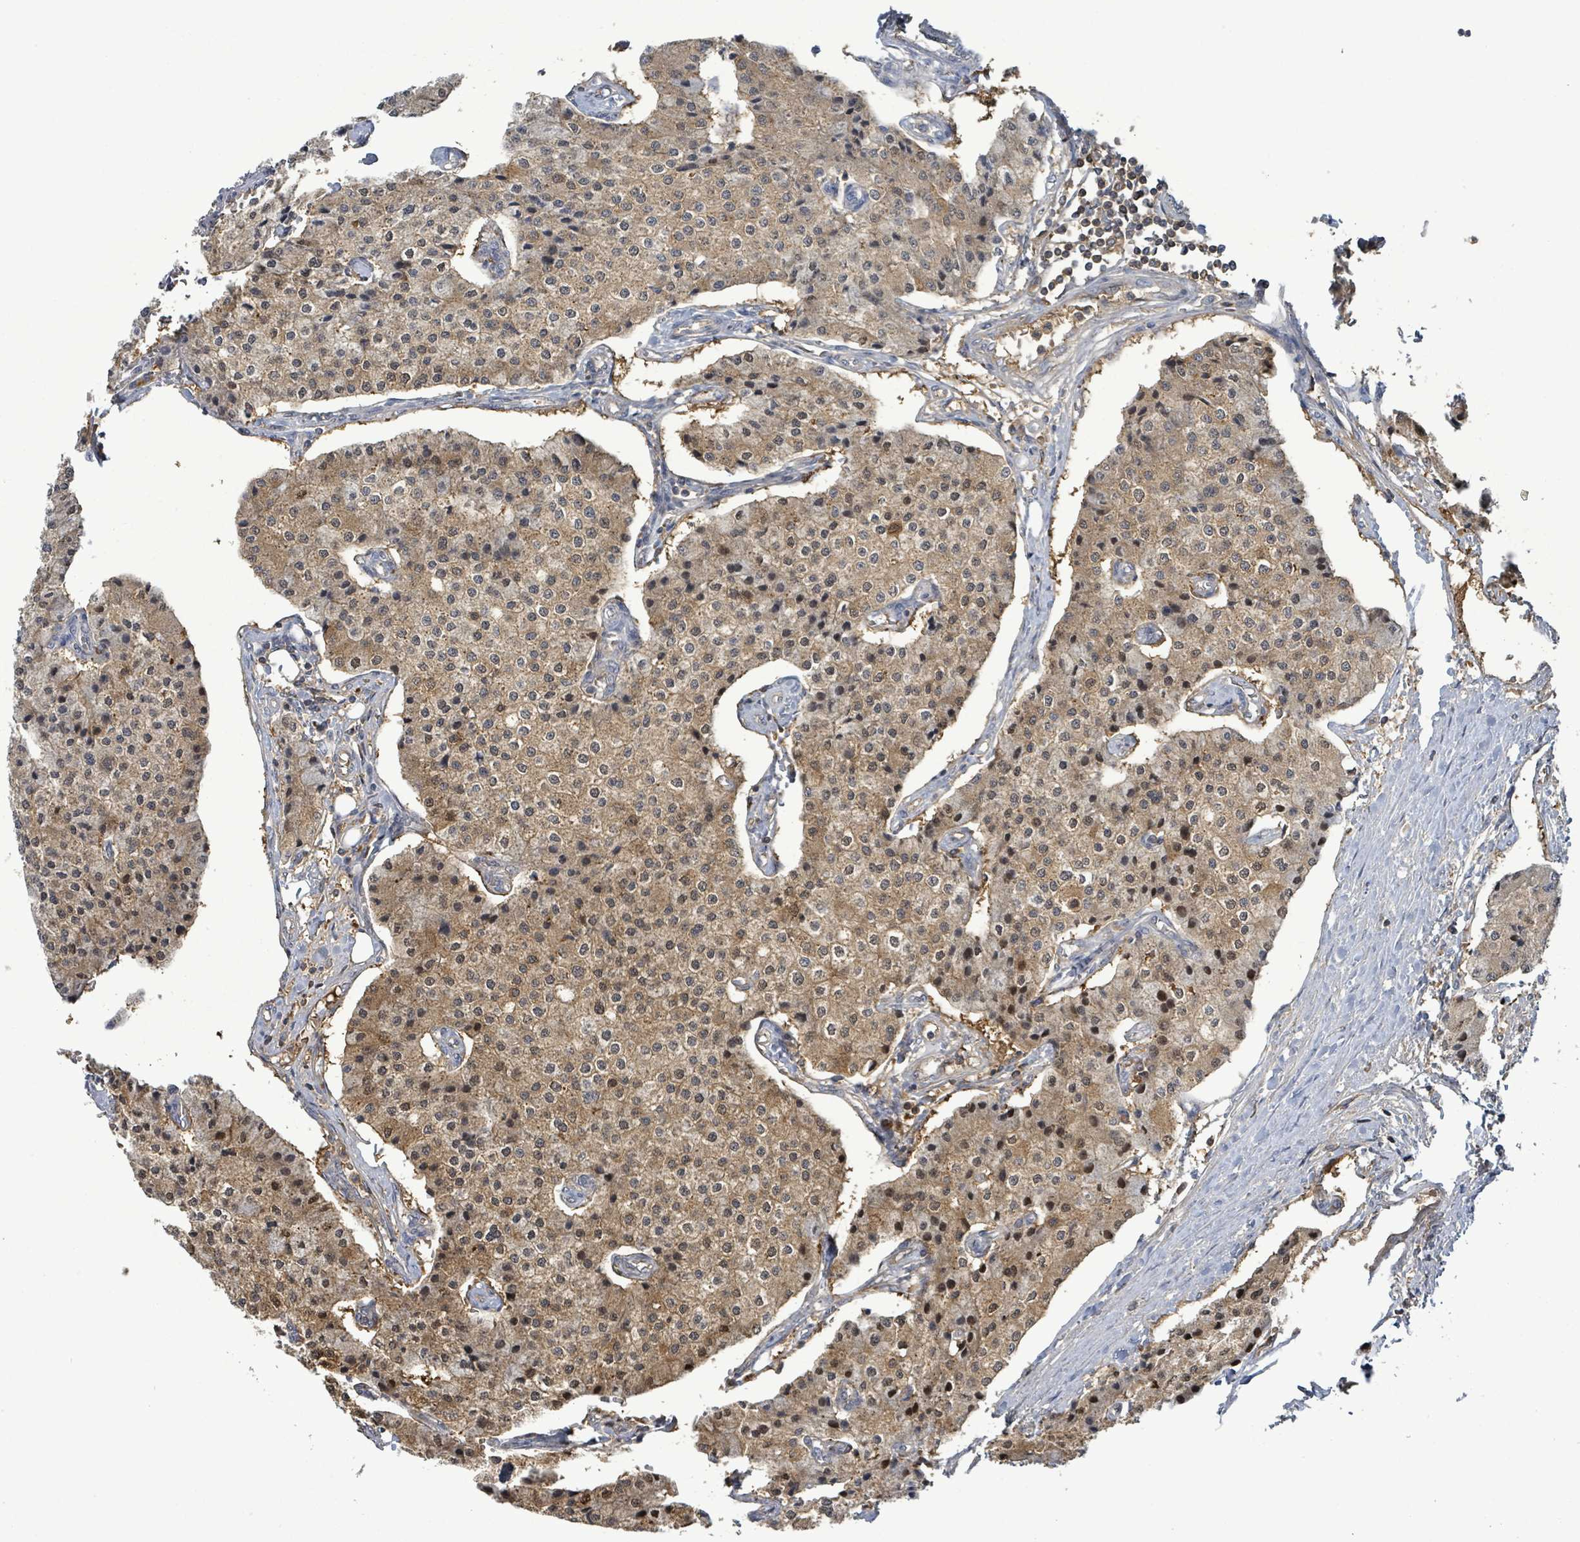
{"staining": {"intensity": "moderate", "quantity": "25%-75%", "location": "cytoplasmic/membranous"}, "tissue": "carcinoid", "cell_type": "Tumor cells", "image_type": "cancer", "snomed": [{"axis": "morphology", "description": "Carcinoid, malignant, NOS"}, {"axis": "topography", "description": "Colon"}], "caption": "Carcinoid (malignant) tissue shows moderate cytoplasmic/membranous expression in about 25%-75% of tumor cells, visualized by immunohistochemistry.", "gene": "PGAM1", "patient": {"sex": "female", "age": 52}}